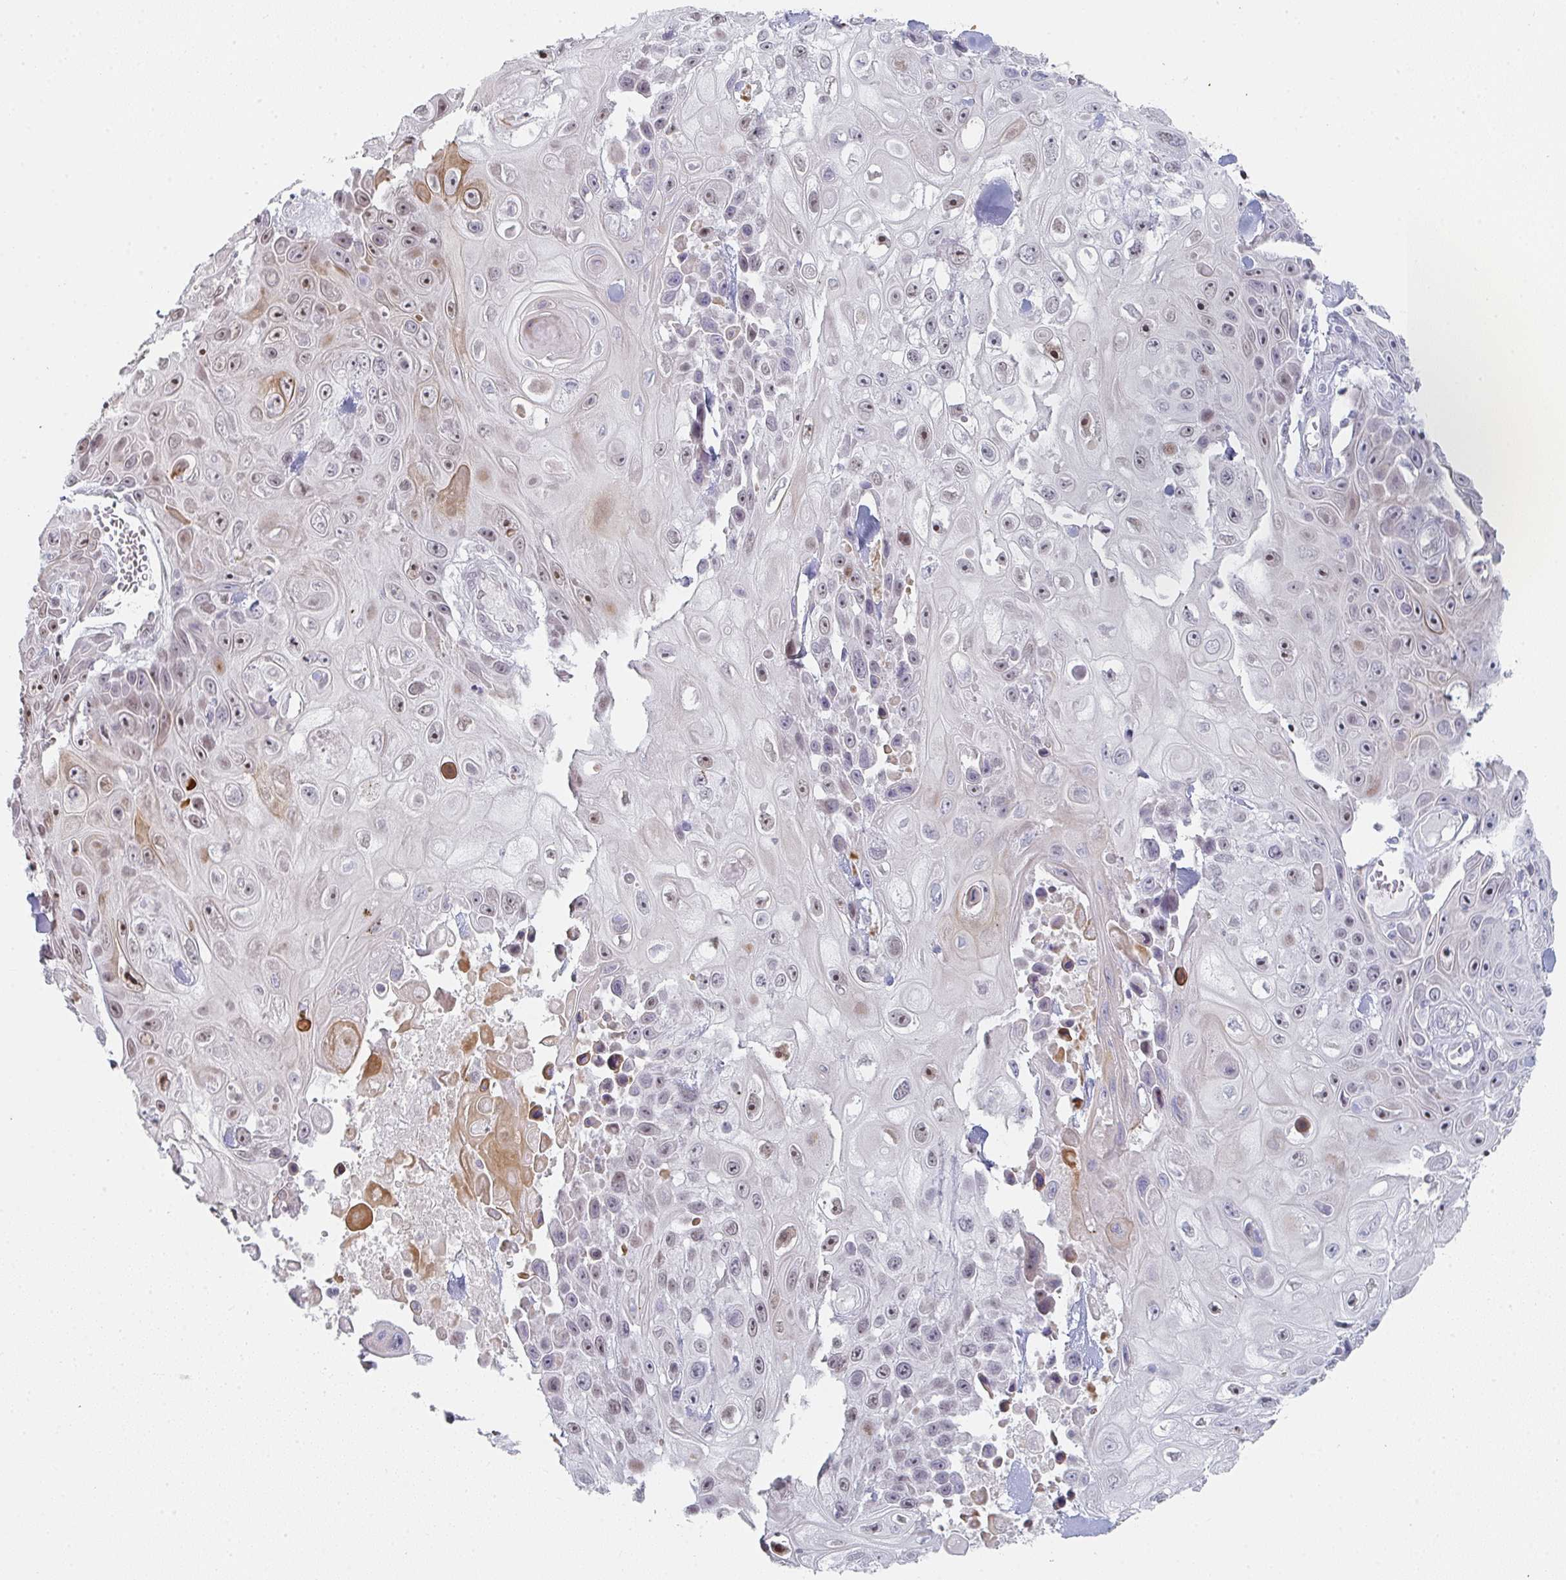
{"staining": {"intensity": "moderate", "quantity": "<25%", "location": "nuclear"}, "tissue": "skin cancer", "cell_type": "Tumor cells", "image_type": "cancer", "snomed": [{"axis": "morphology", "description": "Squamous cell carcinoma, NOS"}, {"axis": "topography", "description": "Skin"}], "caption": "Tumor cells reveal moderate nuclear positivity in about <25% of cells in skin cancer.", "gene": "POU2AF2", "patient": {"sex": "male", "age": 82}}